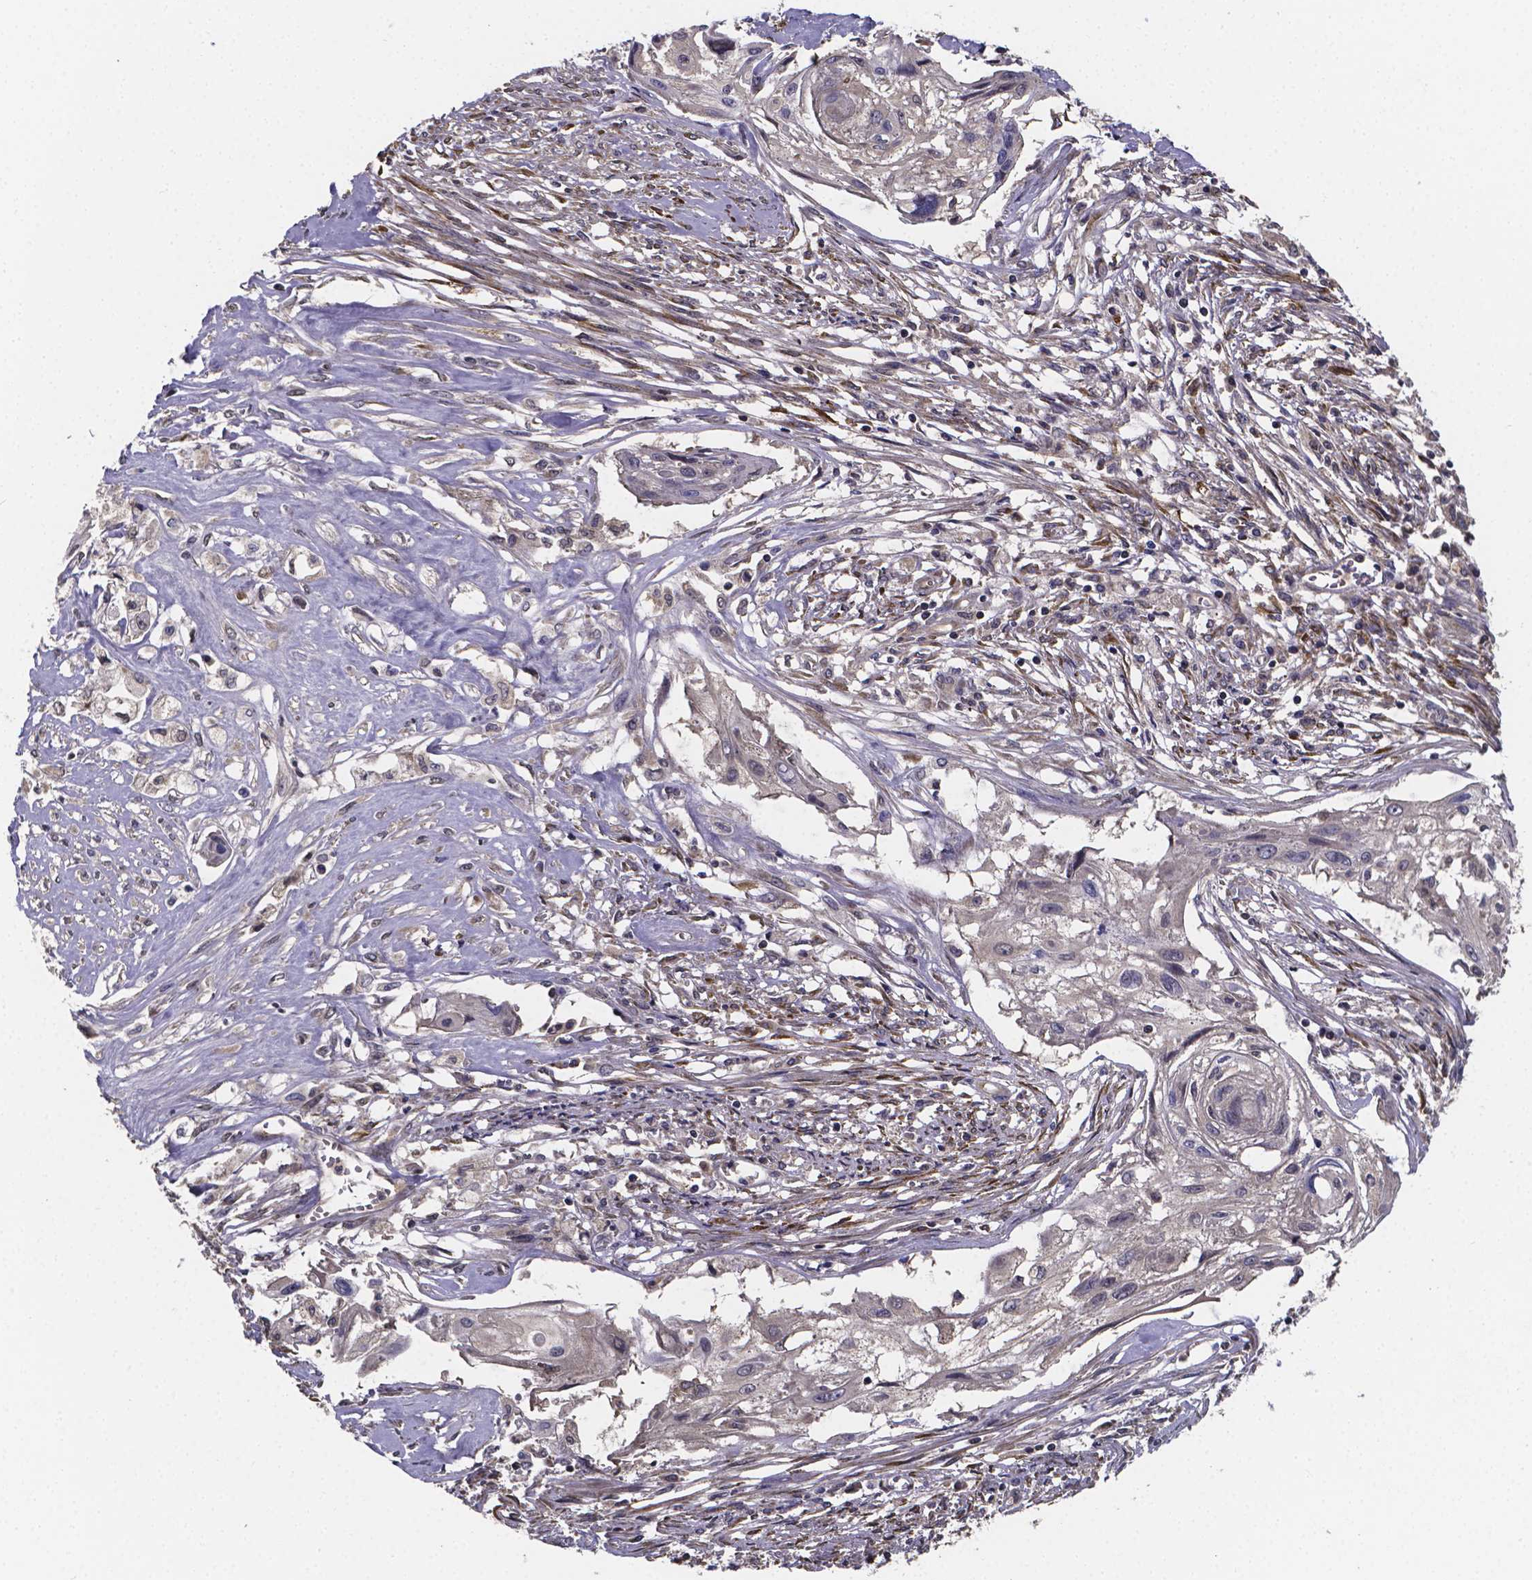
{"staining": {"intensity": "negative", "quantity": "none", "location": "none"}, "tissue": "cervical cancer", "cell_type": "Tumor cells", "image_type": "cancer", "snomed": [{"axis": "morphology", "description": "Squamous cell carcinoma, NOS"}, {"axis": "topography", "description": "Cervix"}], "caption": "Tumor cells are negative for protein expression in human squamous cell carcinoma (cervical).", "gene": "SFRP4", "patient": {"sex": "female", "age": 49}}